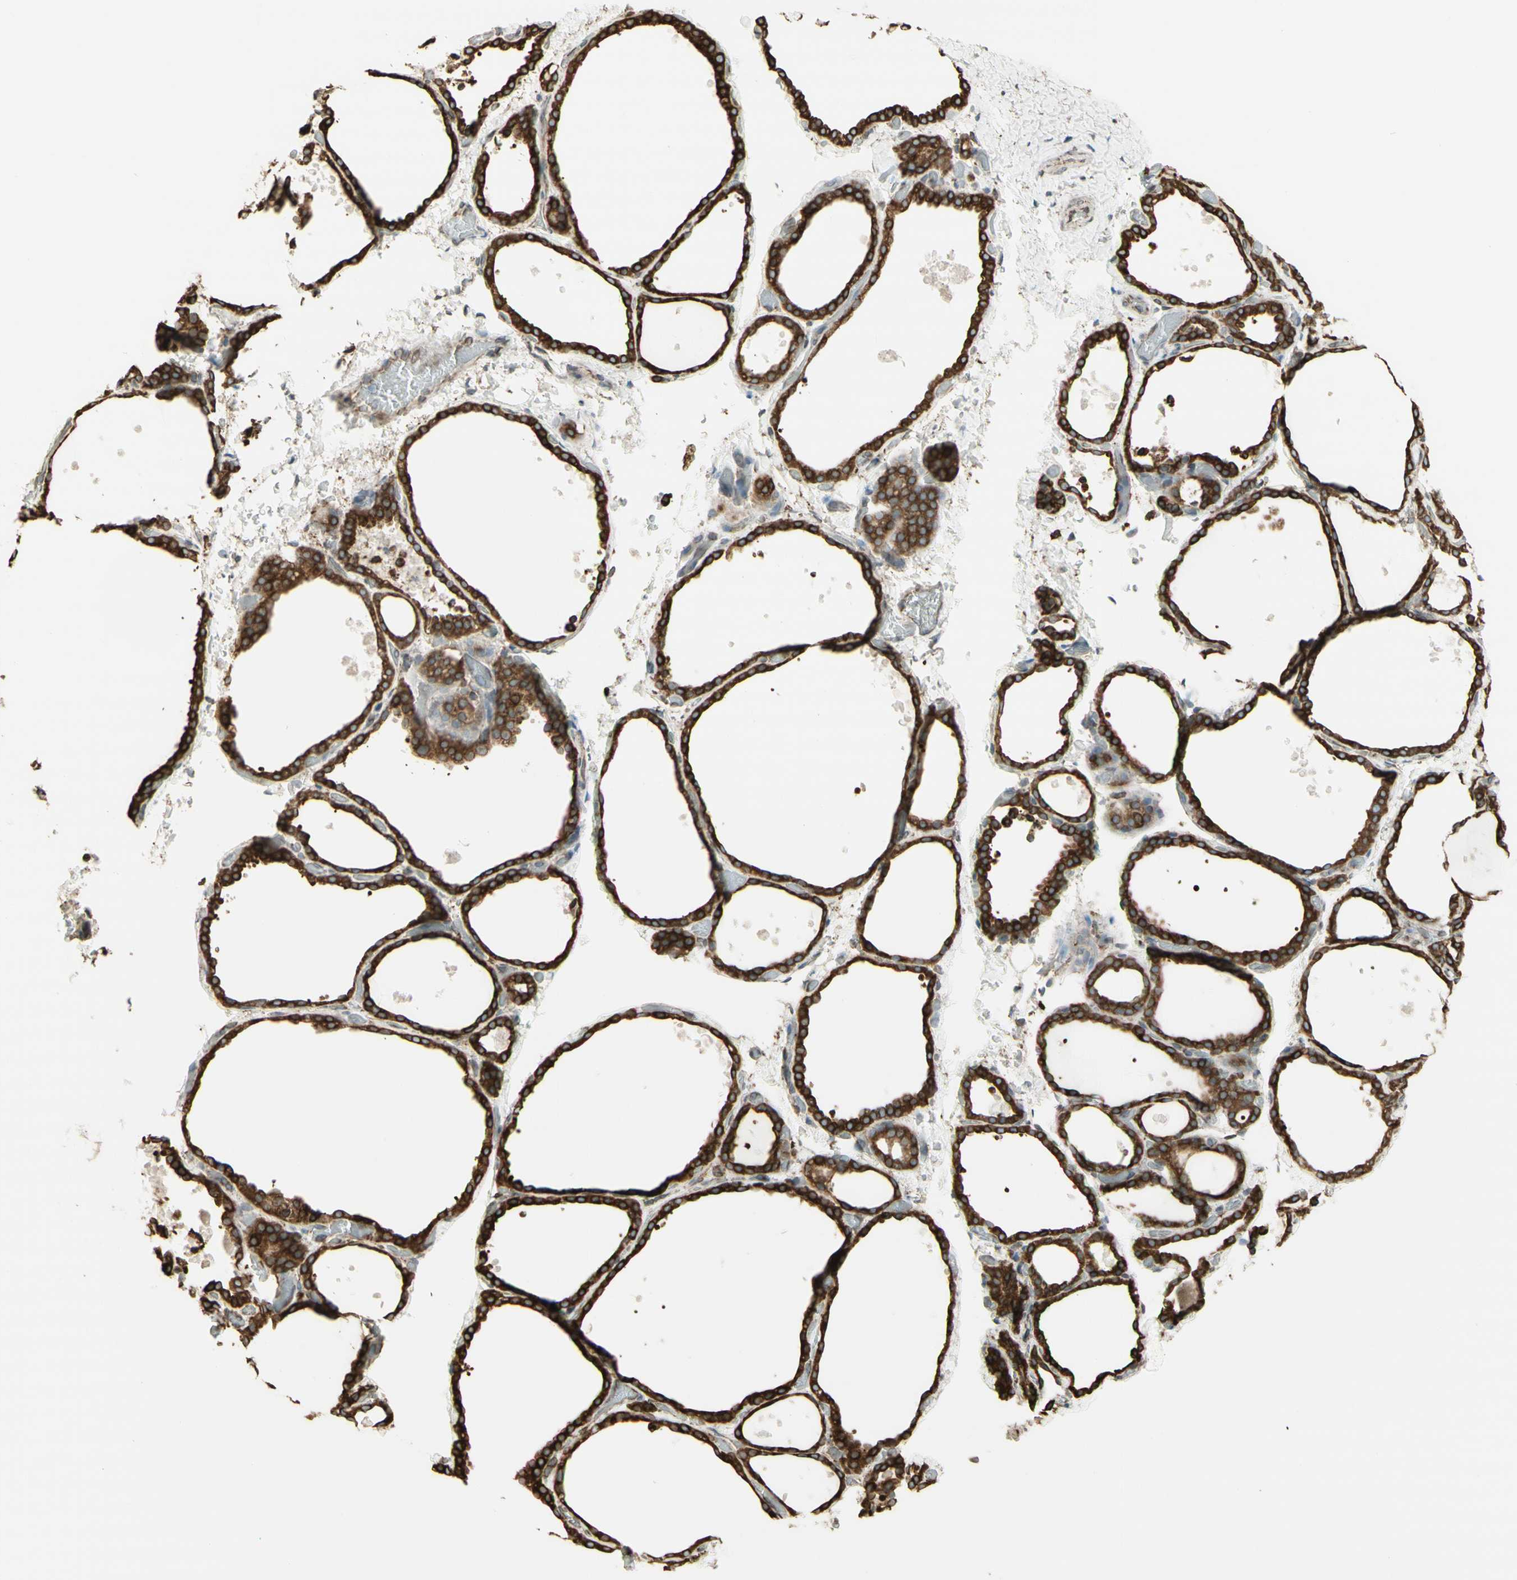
{"staining": {"intensity": "strong", "quantity": ">75%", "location": "cytoplasmic/membranous"}, "tissue": "thyroid gland", "cell_type": "Glandular cells", "image_type": "normal", "snomed": [{"axis": "morphology", "description": "Normal tissue, NOS"}, {"axis": "topography", "description": "Thyroid gland"}], "caption": "Thyroid gland stained for a protein (brown) demonstrates strong cytoplasmic/membranous positive staining in about >75% of glandular cells.", "gene": "CANX", "patient": {"sex": "female", "age": 44}}